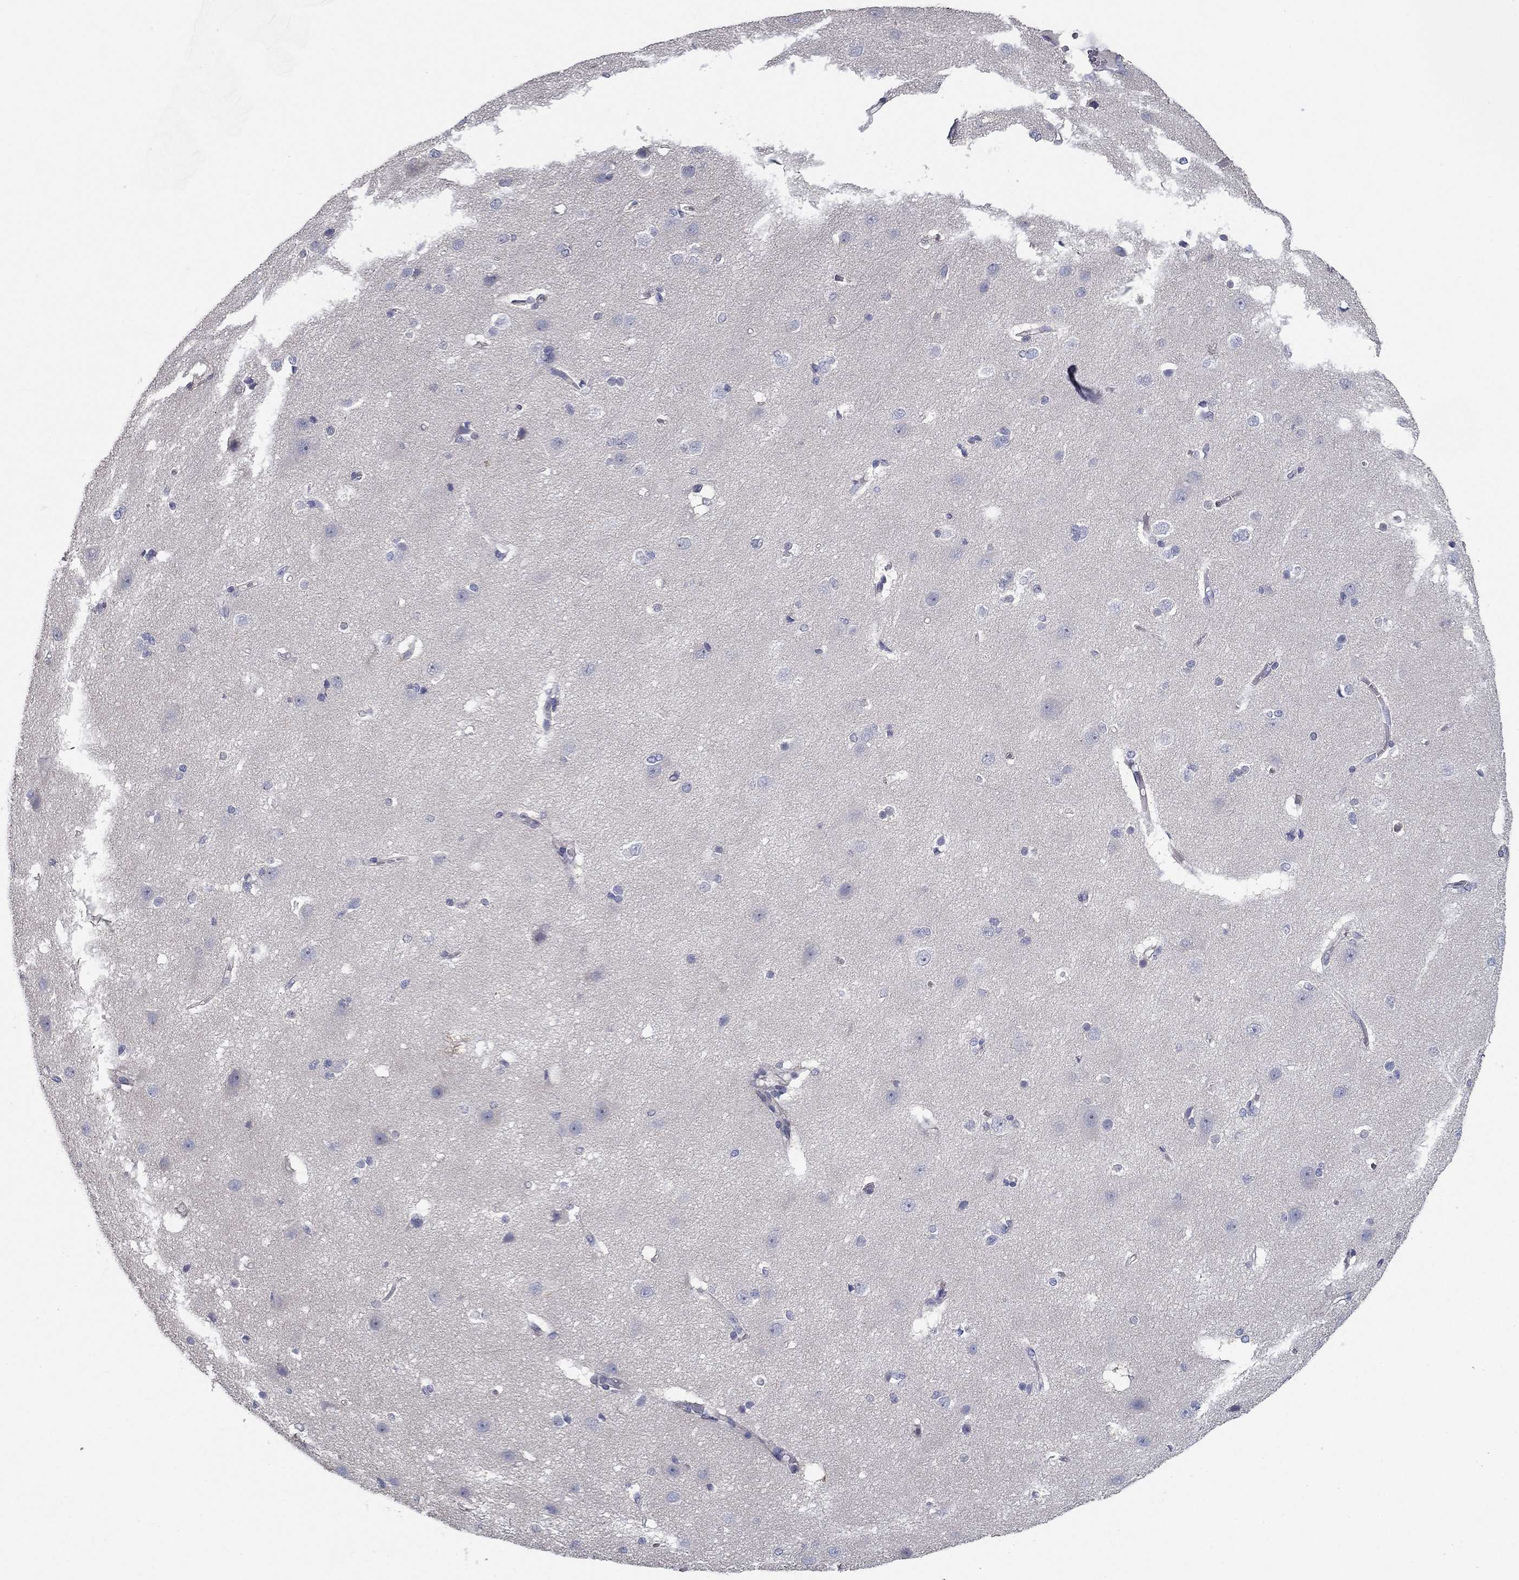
{"staining": {"intensity": "negative", "quantity": "none", "location": "none"}, "tissue": "cerebral cortex", "cell_type": "Endothelial cells", "image_type": "normal", "snomed": [{"axis": "morphology", "description": "Normal tissue, NOS"}, {"axis": "topography", "description": "Cerebral cortex"}], "caption": "Immunohistochemical staining of normal human cerebral cortex demonstrates no significant staining in endothelial cells. Nuclei are stained in blue.", "gene": "GRK7", "patient": {"sex": "male", "age": 37}}